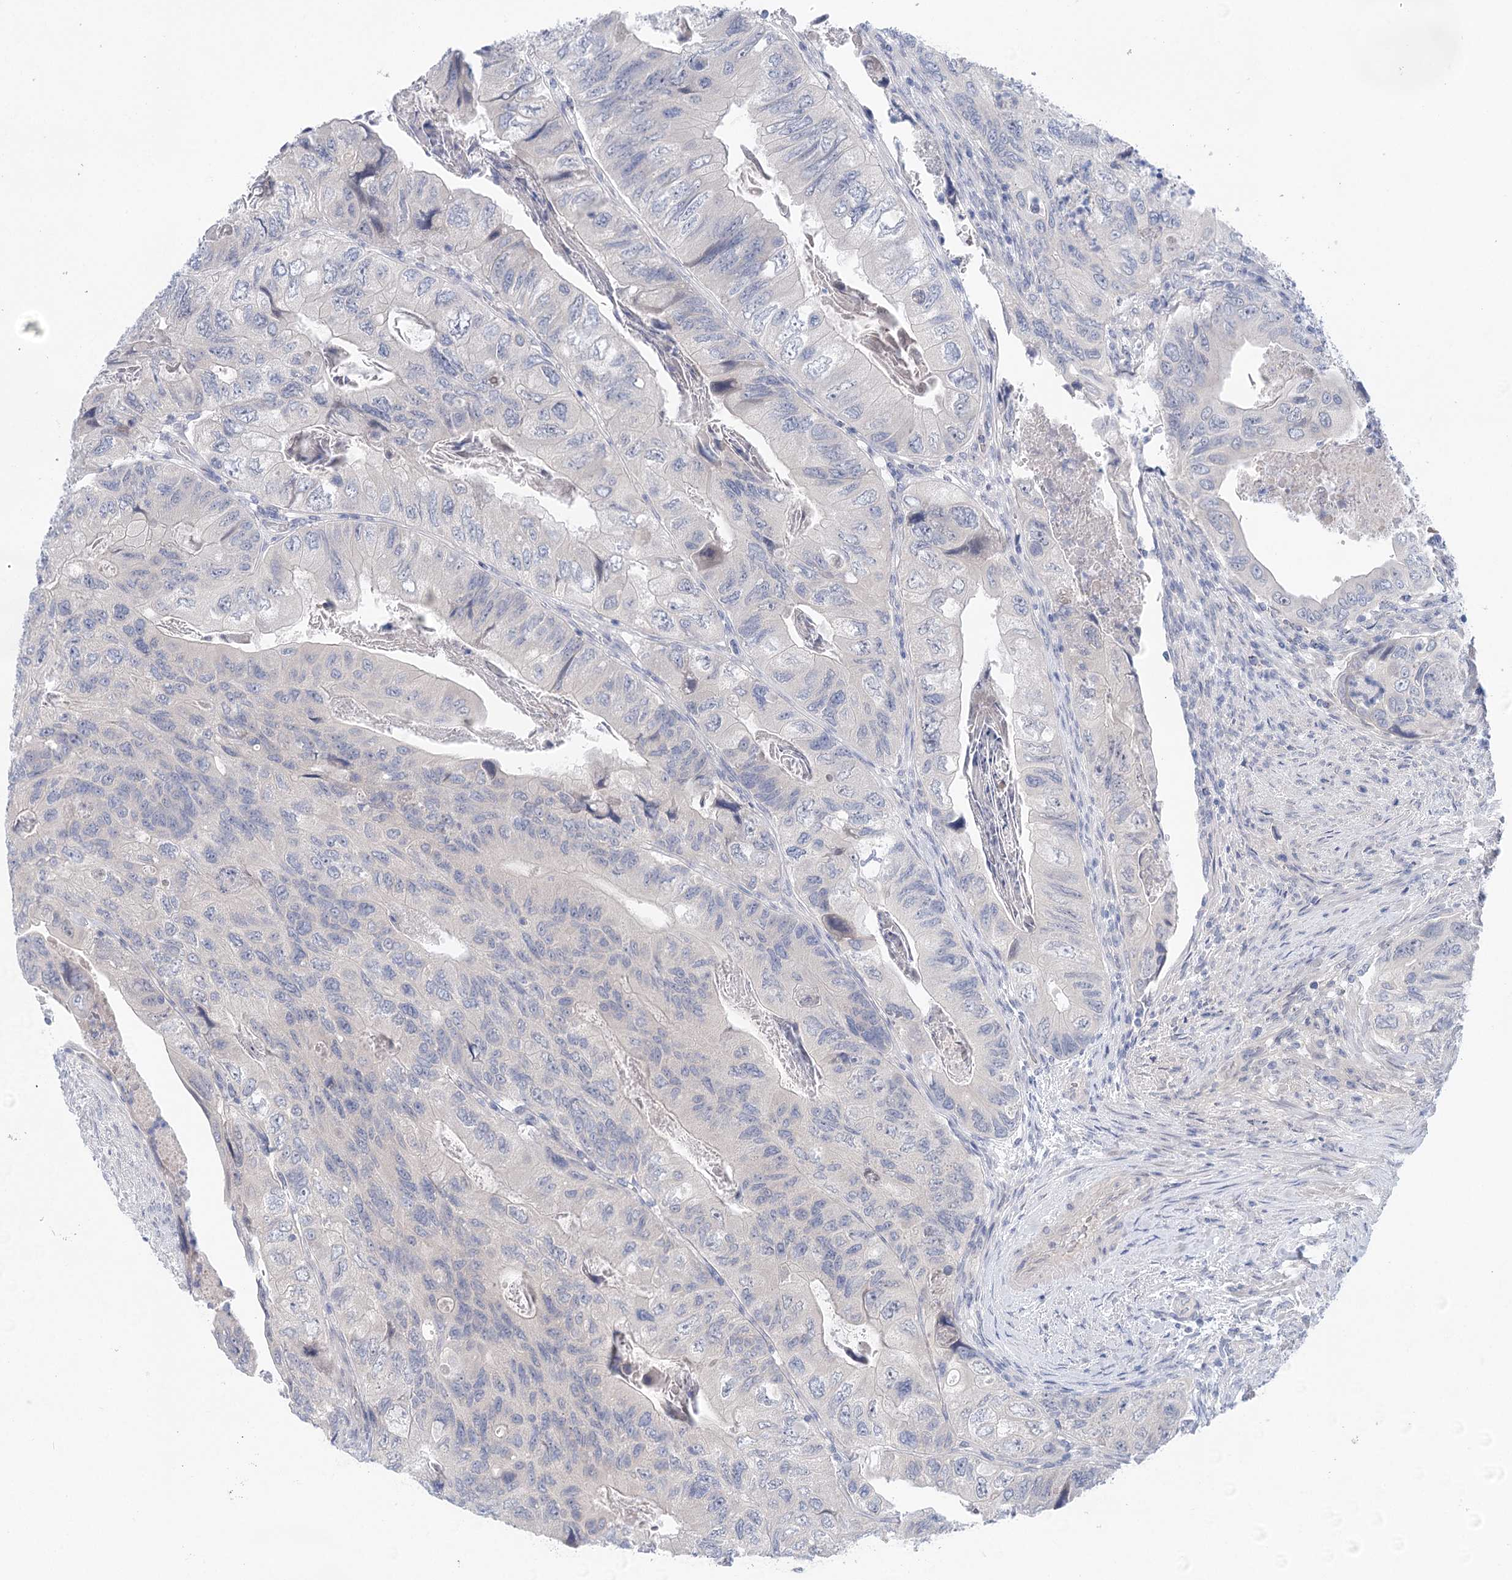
{"staining": {"intensity": "negative", "quantity": "none", "location": "none"}, "tissue": "colorectal cancer", "cell_type": "Tumor cells", "image_type": "cancer", "snomed": [{"axis": "morphology", "description": "Adenocarcinoma, NOS"}, {"axis": "topography", "description": "Rectum"}], "caption": "Tumor cells show no significant positivity in colorectal cancer.", "gene": "LALBA", "patient": {"sex": "male", "age": 63}}